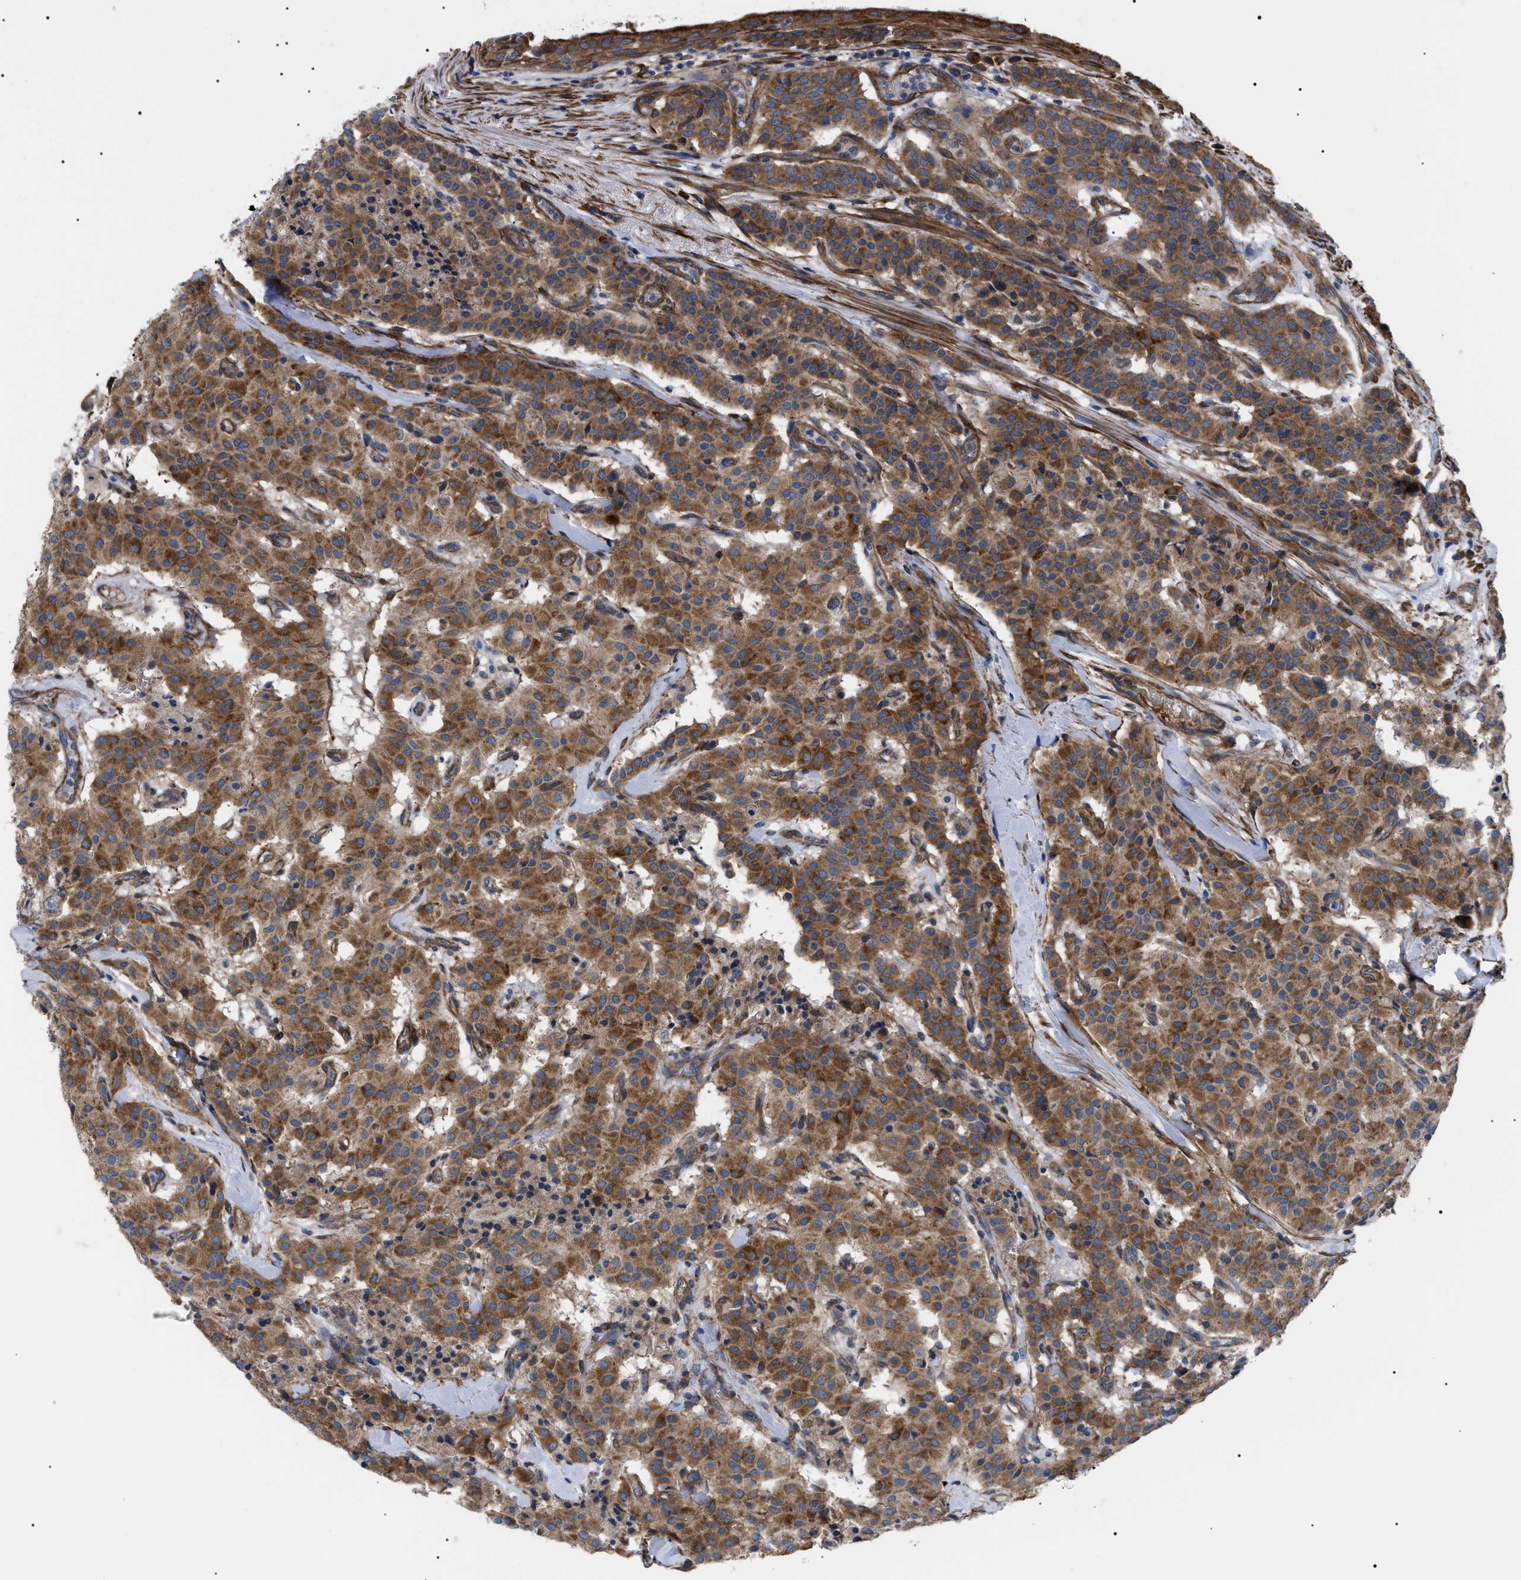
{"staining": {"intensity": "strong", "quantity": ">75%", "location": "cytoplasmic/membranous"}, "tissue": "carcinoid", "cell_type": "Tumor cells", "image_type": "cancer", "snomed": [{"axis": "morphology", "description": "Carcinoid, malignant, NOS"}, {"axis": "topography", "description": "Lung"}], "caption": "Immunohistochemistry (IHC) image of neoplastic tissue: malignant carcinoid stained using immunohistochemistry shows high levels of strong protein expression localized specifically in the cytoplasmic/membranous of tumor cells, appearing as a cytoplasmic/membranous brown color.", "gene": "MYO10", "patient": {"sex": "male", "age": 30}}